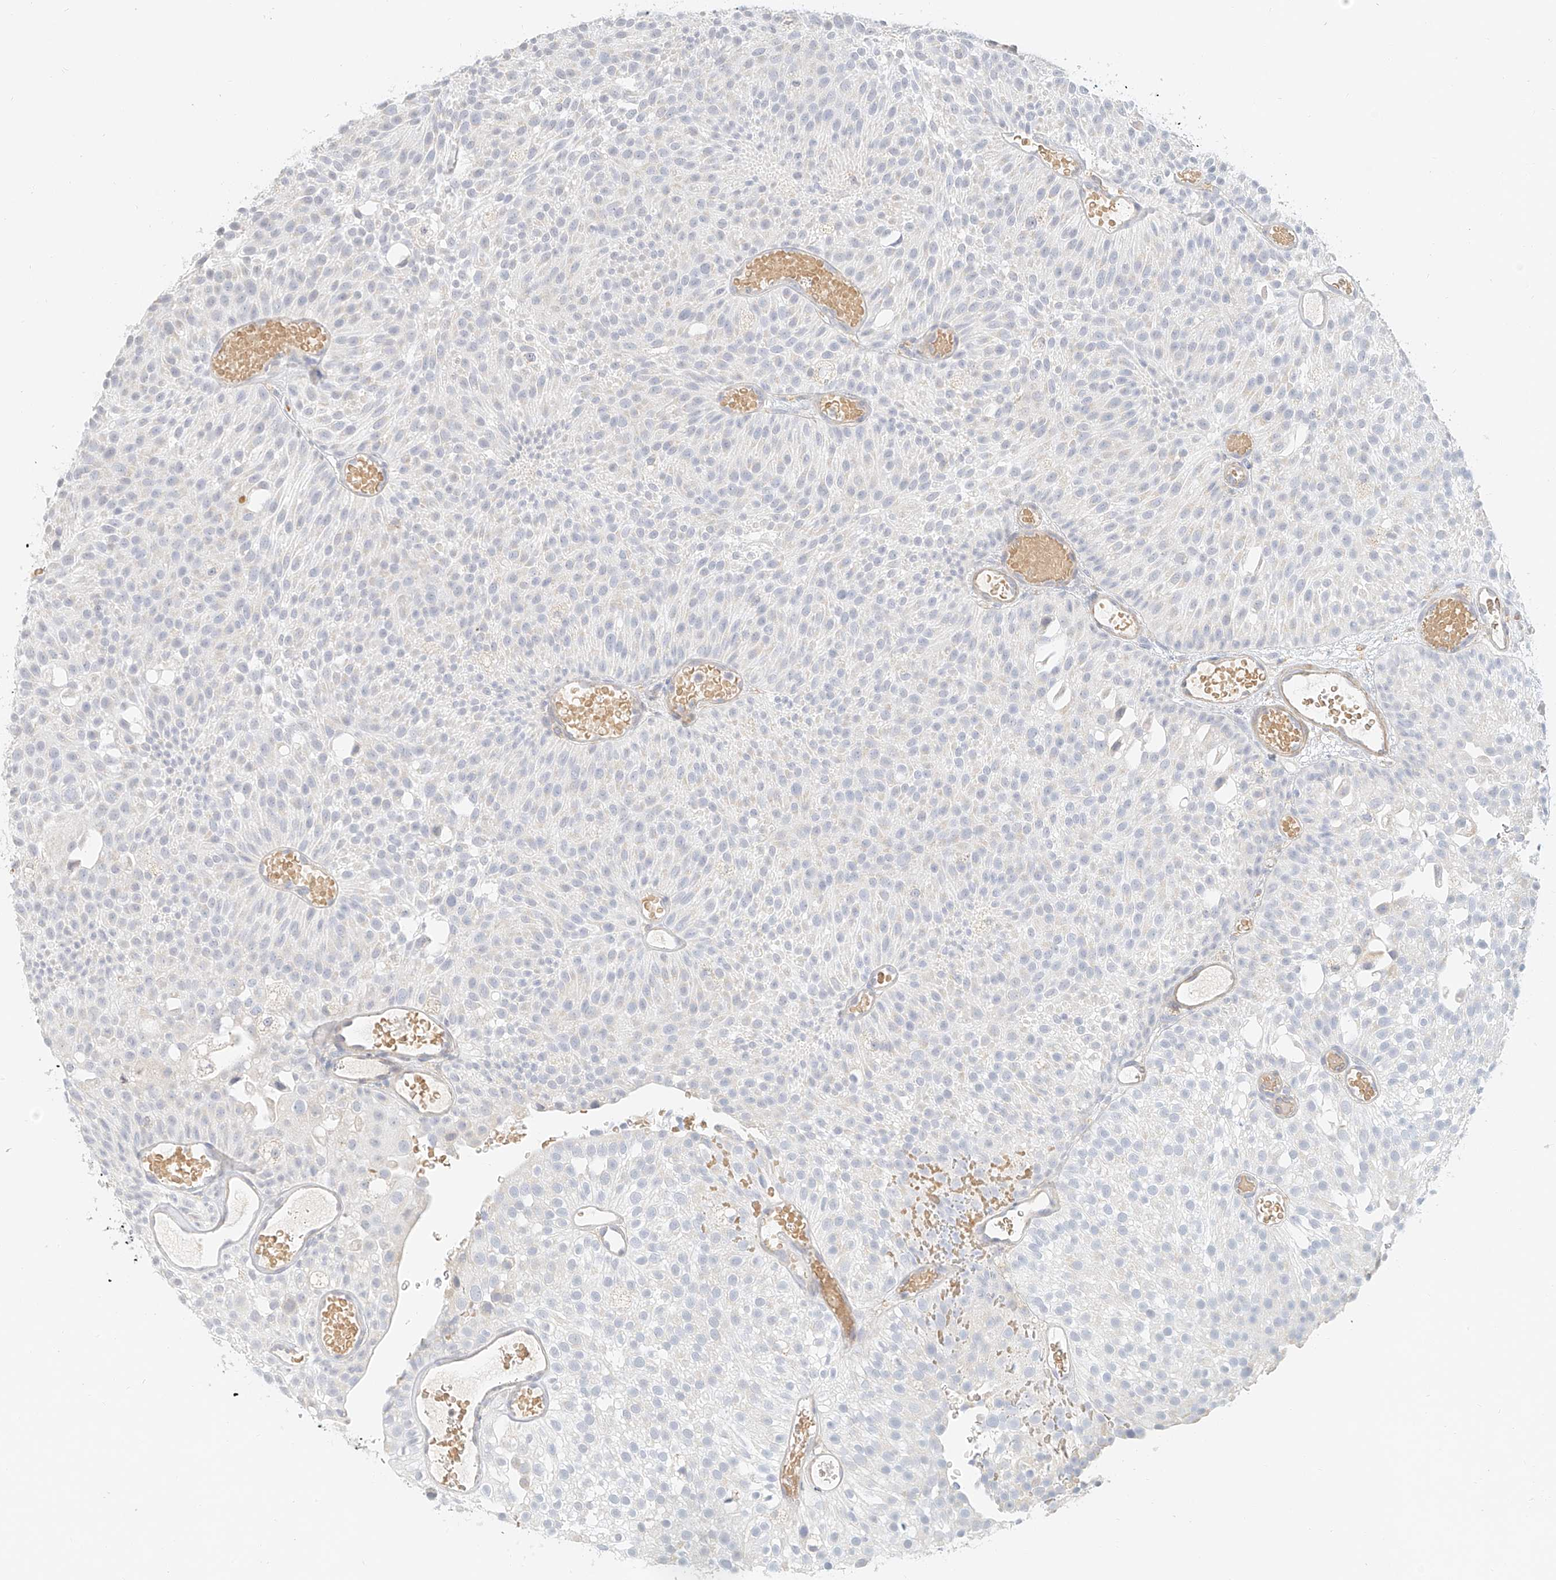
{"staining": {"intensity": "negative", "quantity": "none", "location": "none"}, "tissue": "urothelial cancer", "cell_type": "Tumor cells", "image_type": "cancer", "snomed": [{"axis": "morphology", "description": "Urothelial carcinoma, Low grade"}, {"axis": "topography", "description": "Urinary bladder"}], "caption": "High magnification brightfield microscopy of urothelial cancer stained with DAB (brown) and counterstained with hematoxylin (blue): tumor cells show no significant positivity.", "gene": "CXorf58", "patient": {"sex": "male", "age": 78}}